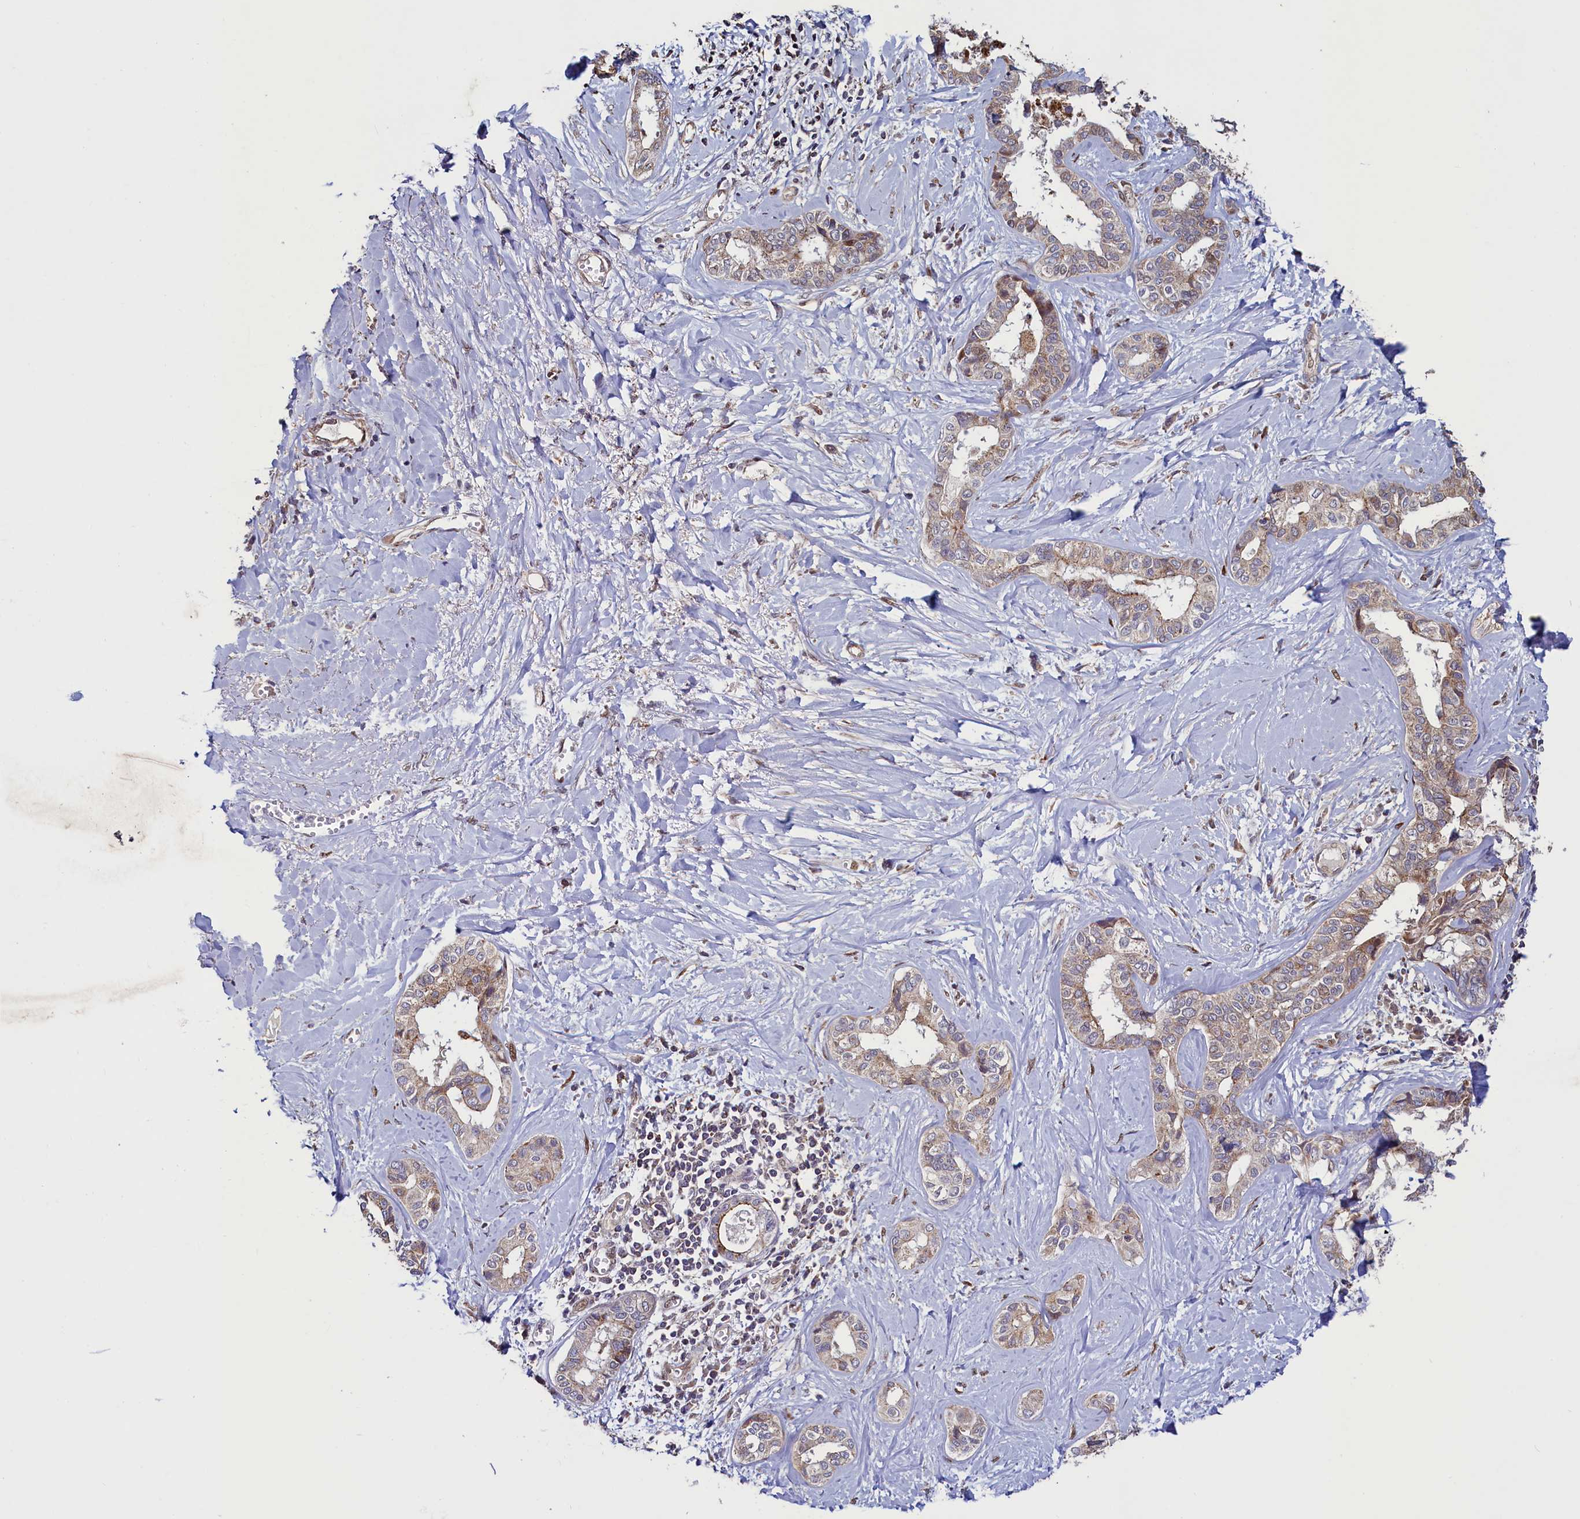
{"staining": {"intensity": "weak", "quantity": ">75%", "location": "cytoplasmic/membranous"}, "tissue": "liver cancer", "cell_type": "Tumor cells", "image_type": "cancer", "snomed": [{"axis": "morphology", "description": "Cholangiocarcinoma"}, {"axis": "topography", "description": "Liver"}], "caption": "IHC photomicrograph of liver cholangiocarcinoma stained for a protein (brown), which shows low levels of weak cytoplasmic/membranous staining in approximately >75% of tumor cells.", "gene": "ZNF577", "patient": {"sex": "female", "age": 77}}